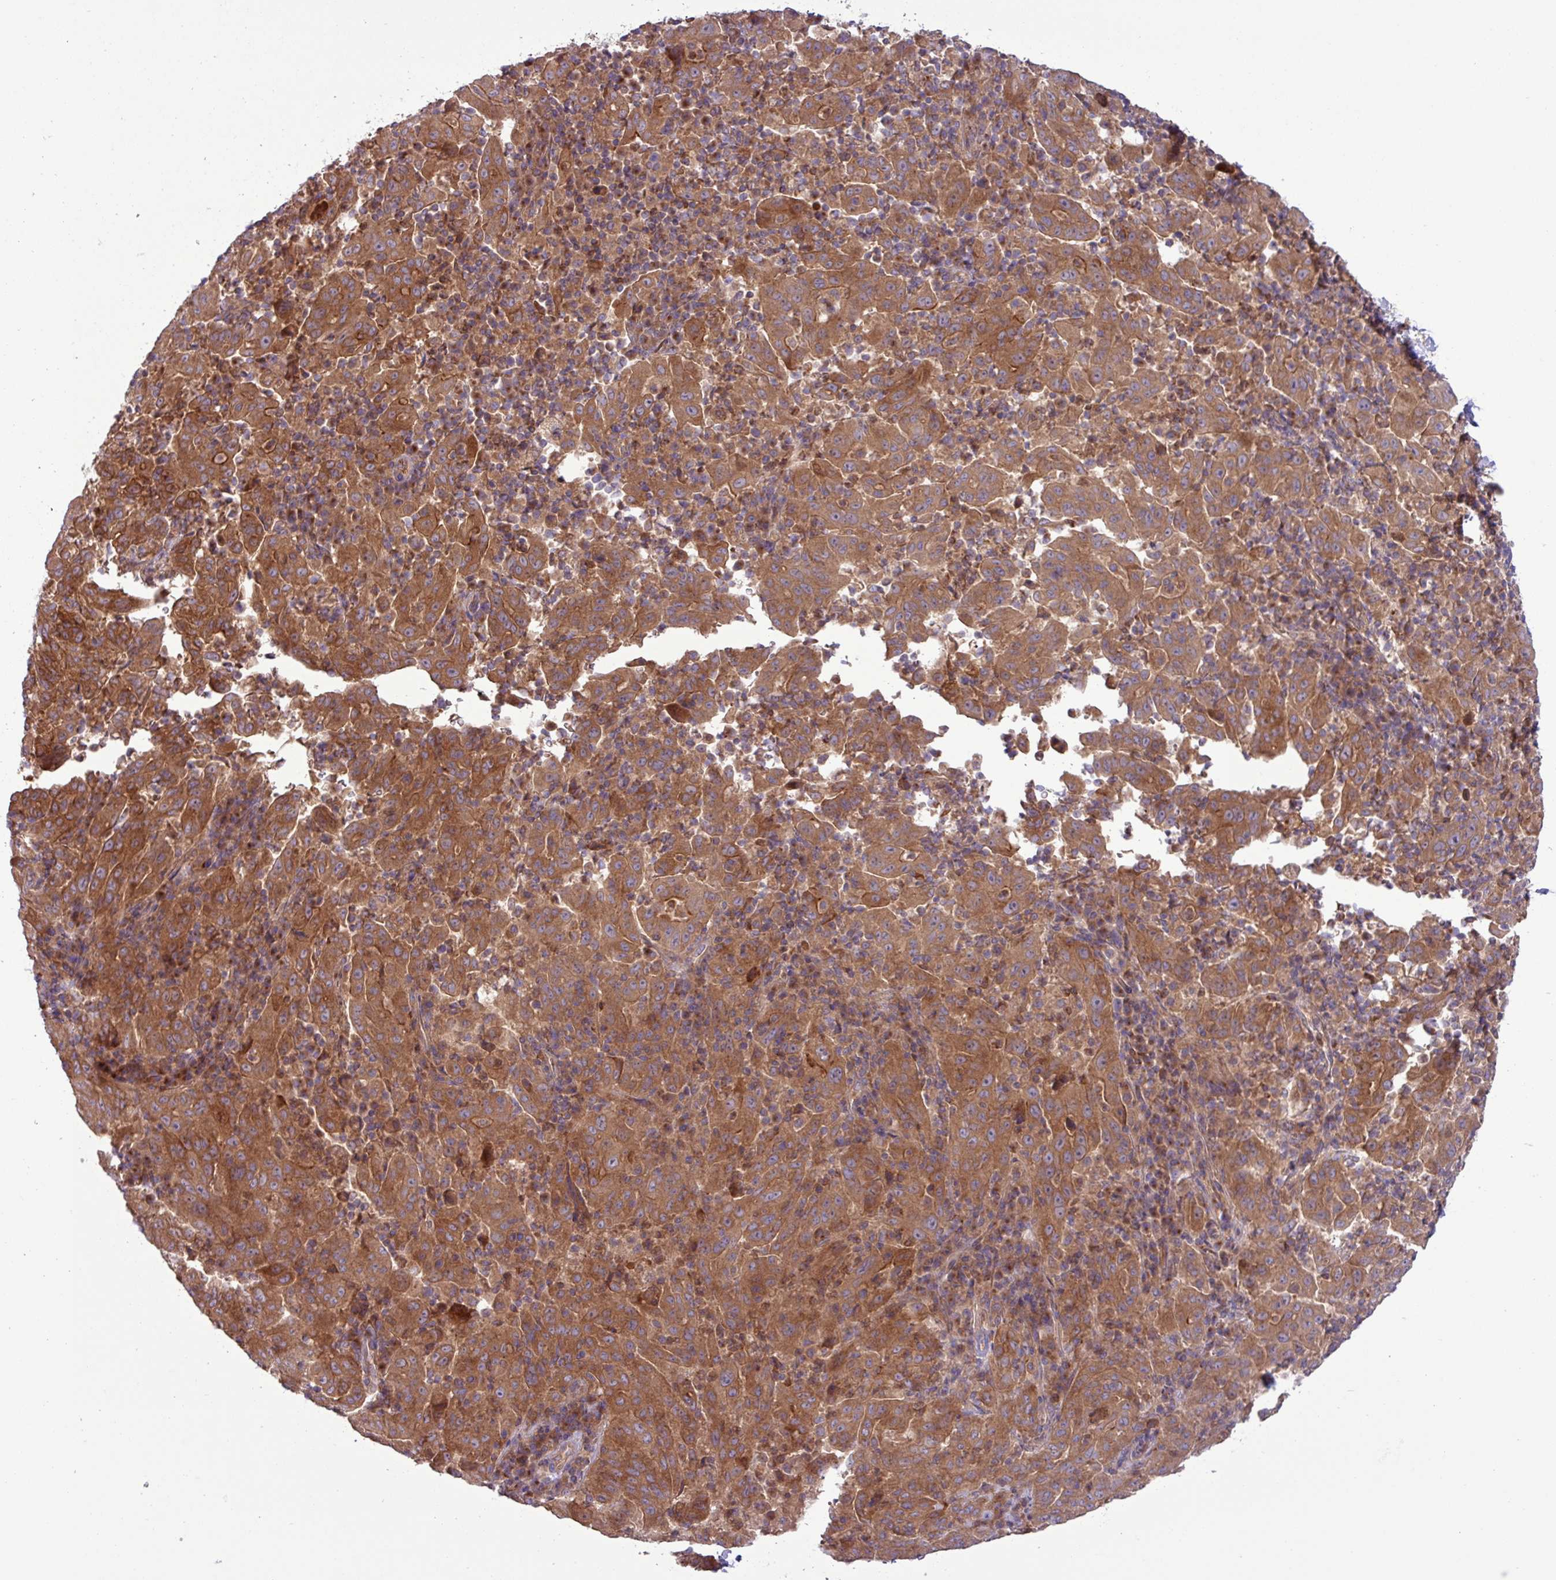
{"staining": {"intensity": "moderate", "quantity": ">75%", "location": "cytoplasmic/membranous"}, "tissue": "pancreatic cancer", "cell_type": "Tumor cells", "image_type": "cancer", "snomed": [{"axis": "morphology", "description": "Adenocarcinoma, NOS"}, {"axis": "topography", "description": "Pancreas"}], "caption": "Tumor cells exhibit medium levels of moderate cytoplasmic/membranous staining in approximately >75% of cells in human pancreatic cancer. (DAB (3,3'-diaminobenzidine) = brown stain, brightfield microscopy at high magnification).", "gene": "RAB19", "patient": {"sex": "male", "age": 63}}